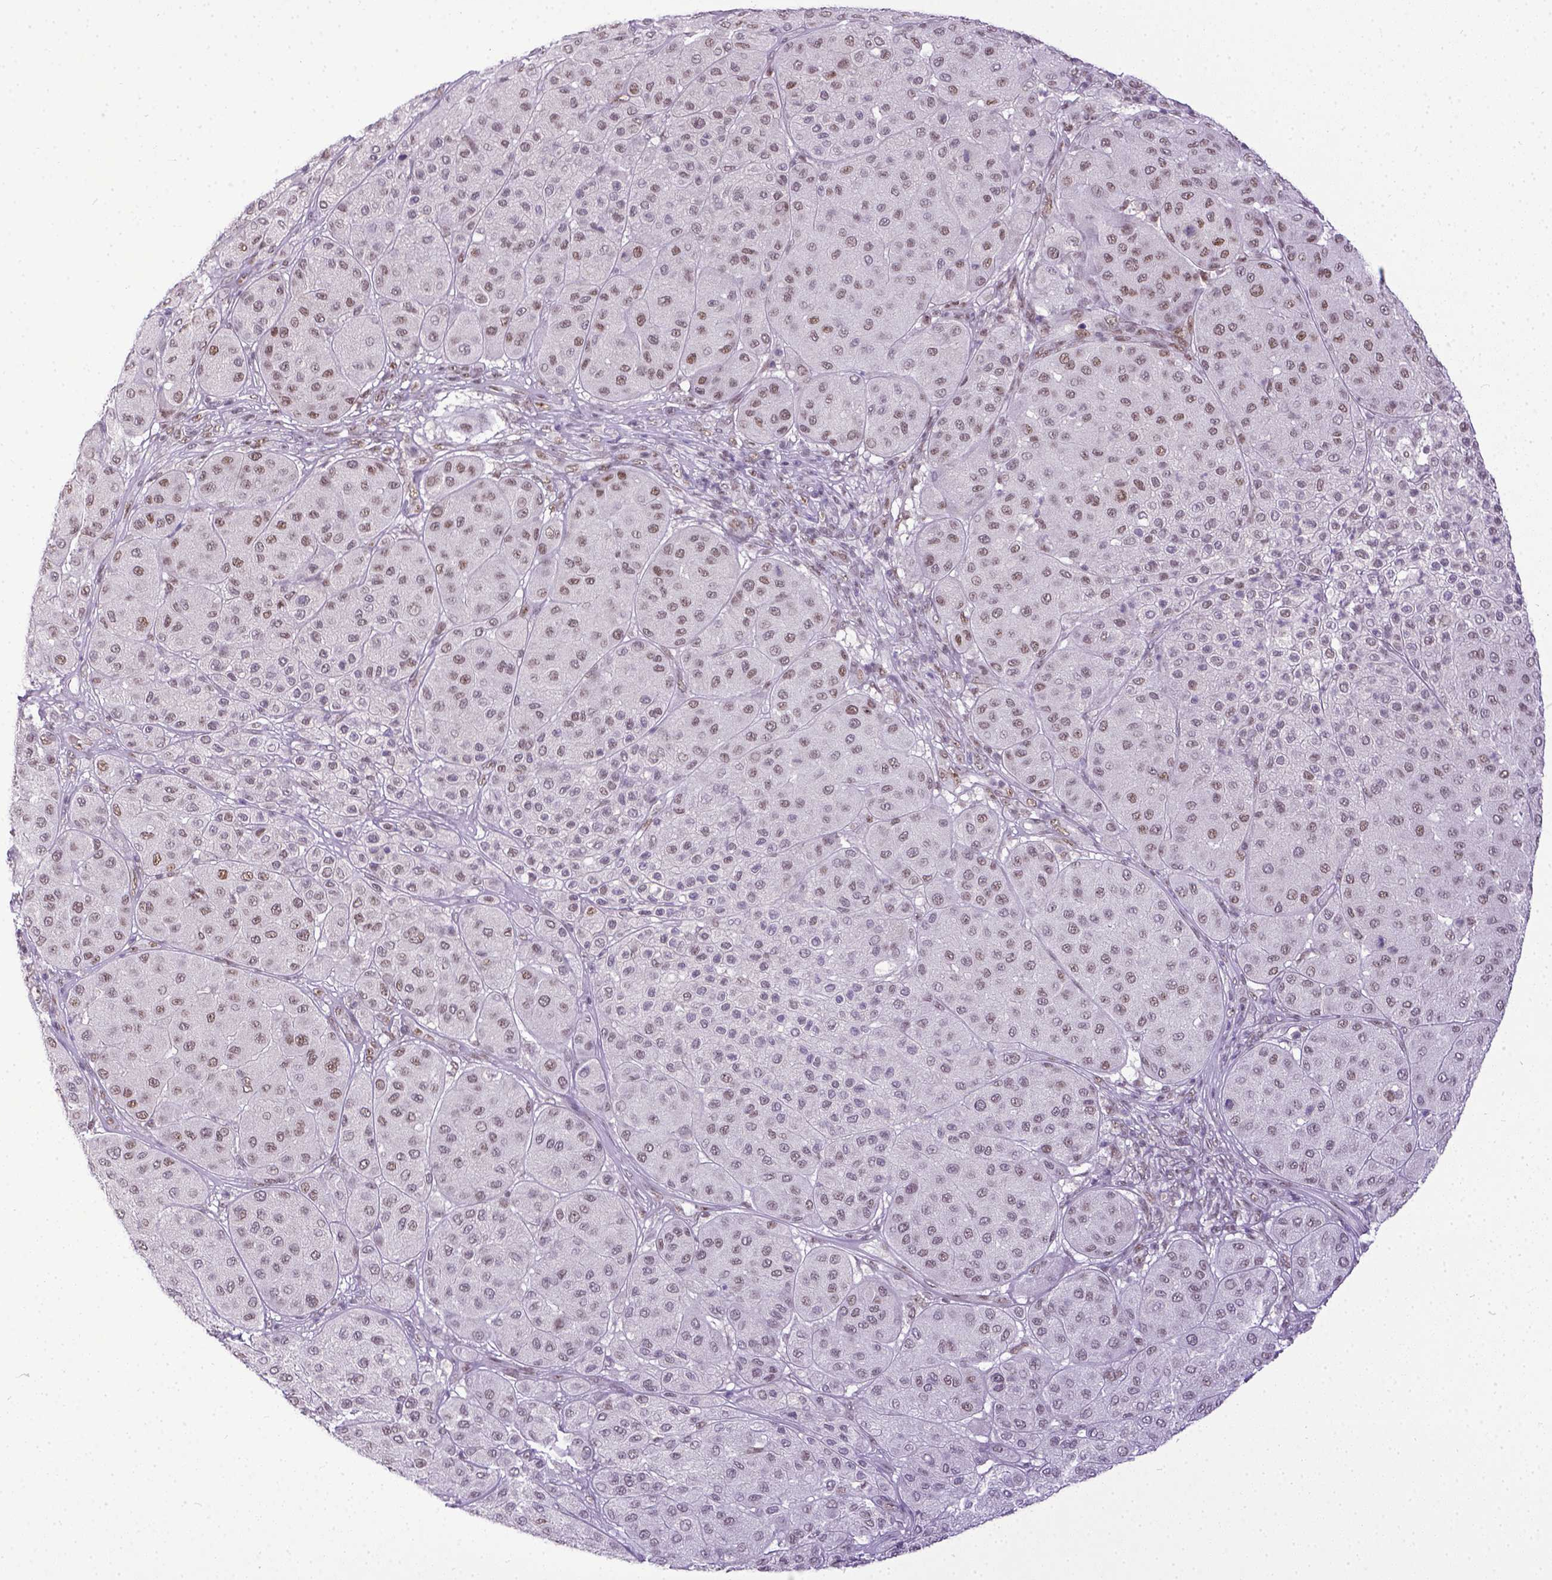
{"staining": {"intensity": "weak", "quantity": "25%-75%", "location": "nuclear"}, "tissue": "melanoma", "cell_type": "Tumor cells", "image_type": "cancer", "snomed": [{"axis": "morphology", "description": "Malignant melanoma, Metastatic site"}, {"axis": "topography", "description": "Smooth muscle"}], "caption": "DAB (3,3'-diaminobenzidine) immunohistochemical staining of human malignant melanoma (metastatic site) shows weak nuclear protein staining in approximately 25%-75% of tumor cells.", "gene": "ERCC1", "patient": {"sex": "male", "age": 41}}